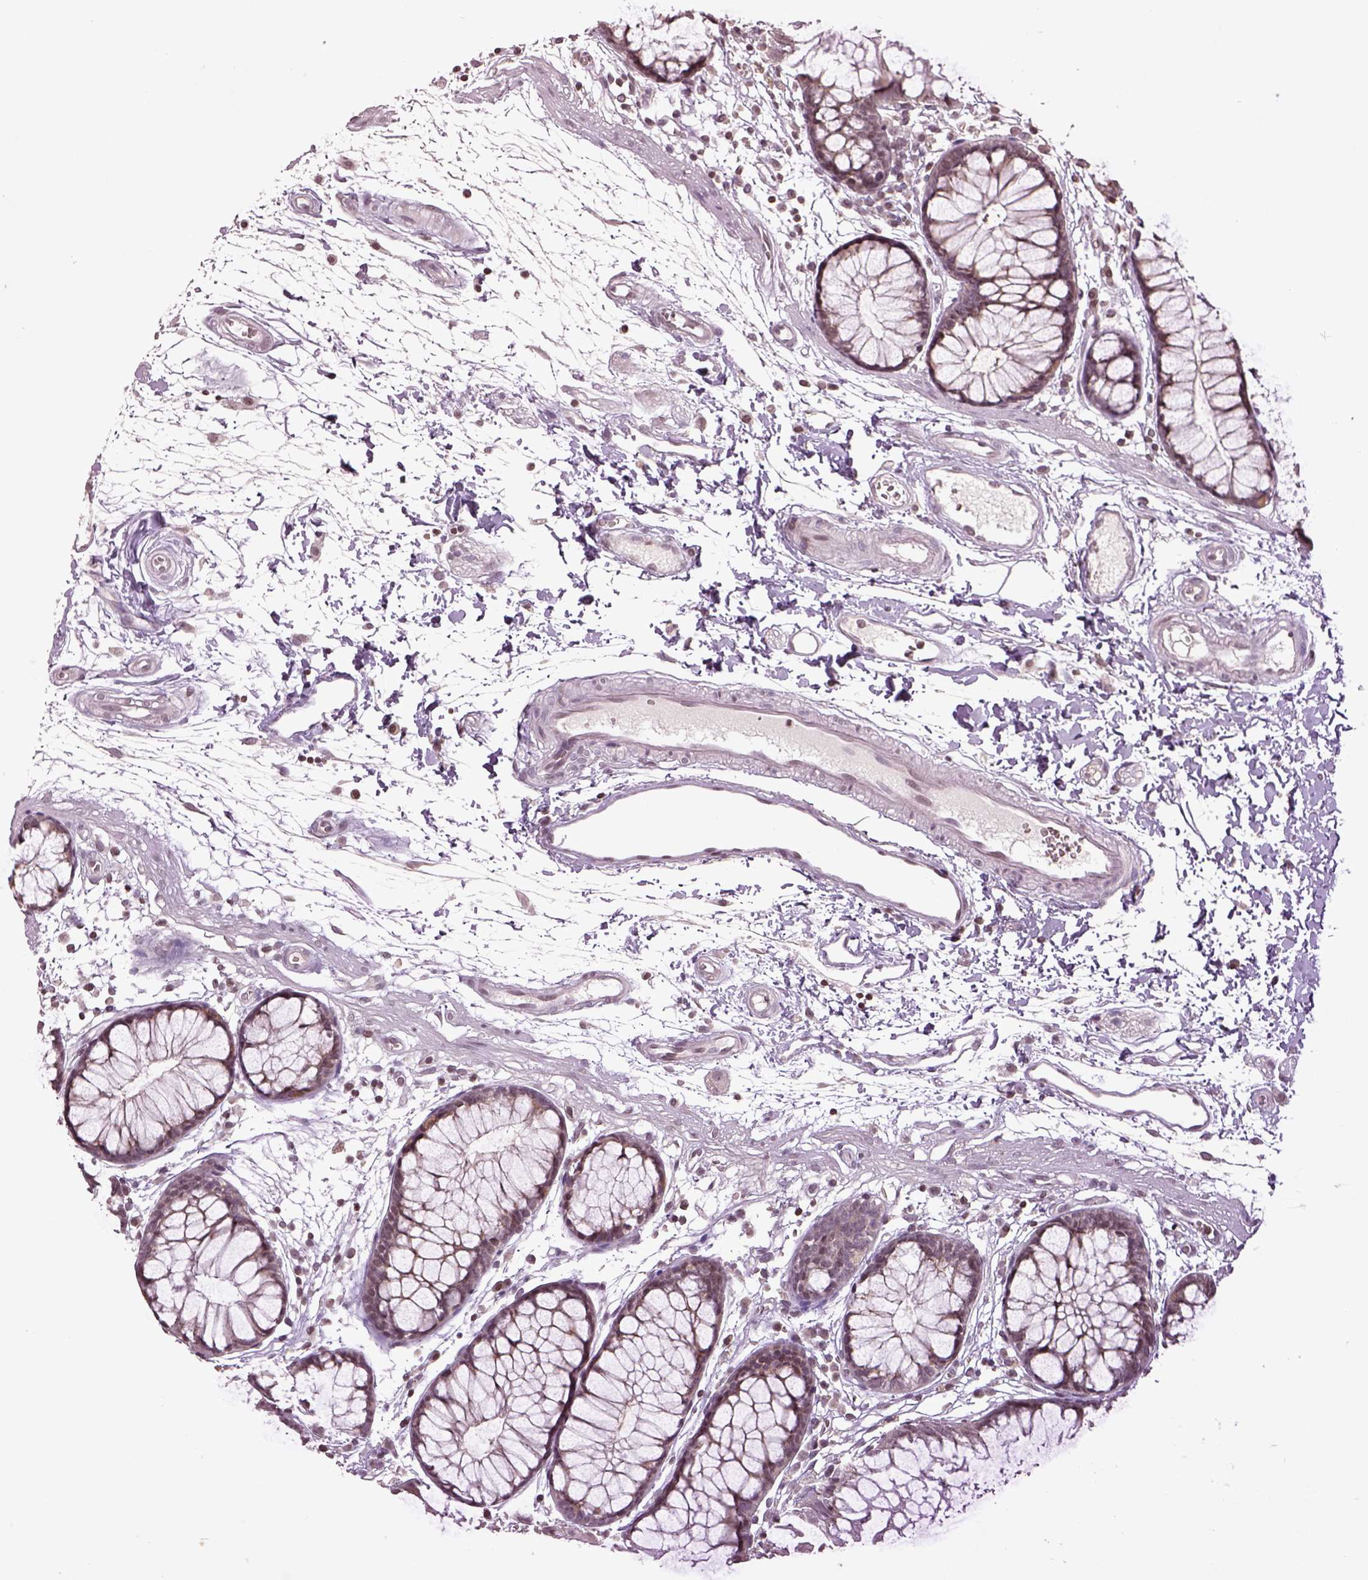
{"staining": {"intensity": "negative", "quantity": "none", "location": "none"}, "tissue": "colon", "cell_type": "Endothelial cells", "image_type": "normal", "snomed": [{"axis": "morphology", "description": "Normal tissue, NOS"}, {"axis": "morphology", "description": "Adenocarcinoma, NOS"}, {"axis": "topography", "description": "Colon"}], "caption": "Human colon stained for a protein using immunohistochemistry (IHC) exhibits no positivity in endothelial cells.", "gene": "GRM4", "patient": {"sex": "male", "age": 65}}